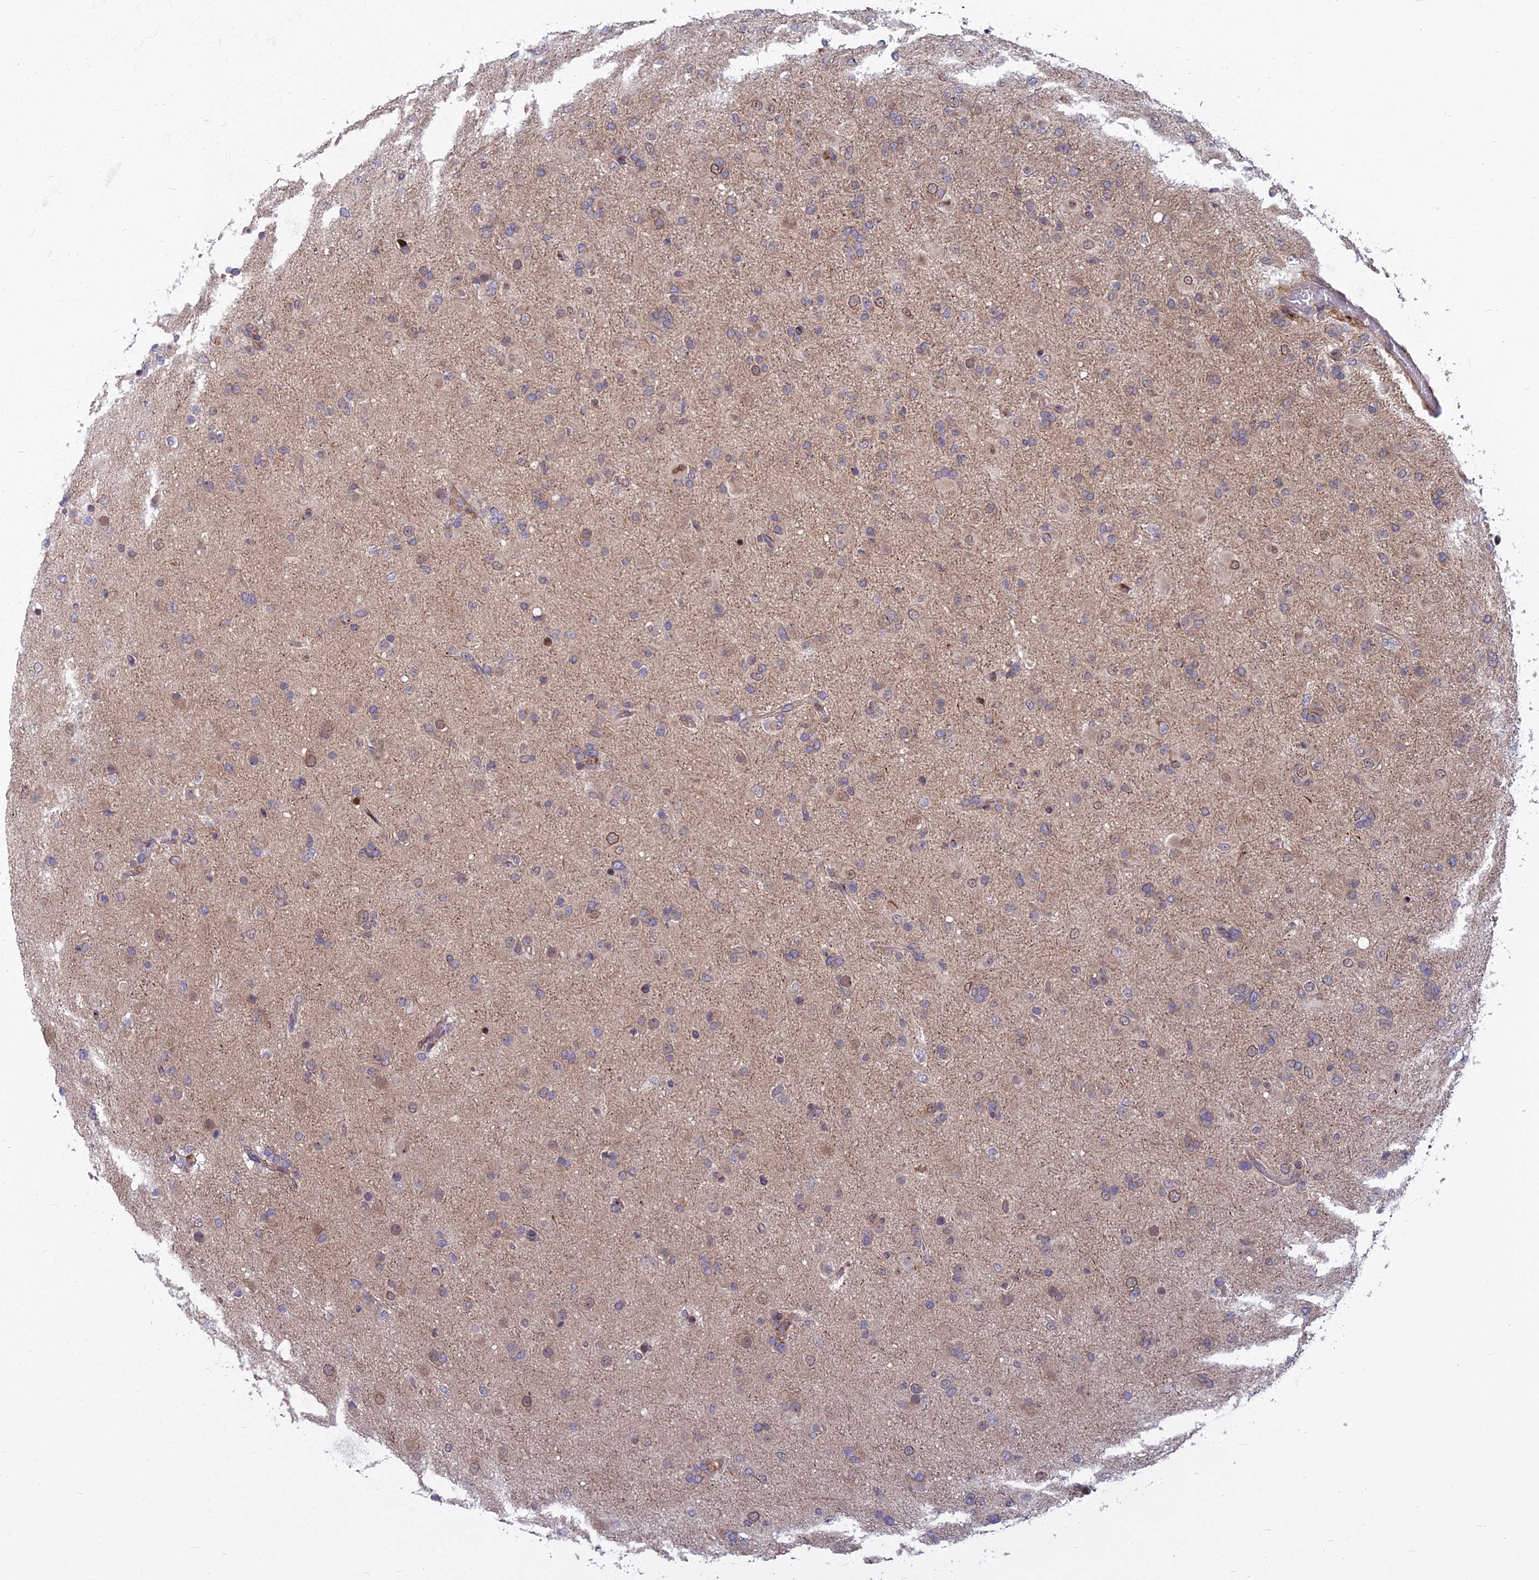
{"staining": {"intensity": "weak", "quantity": "<25%", "location": "cytoplasmic/membranous"}, "tissue": "glioma", "cell_type": "Tumor cells", "image_type": "cancer", "snomed": [{"axis": "morphology", "description": "Glioma, malignant, Low grade"}, {"axis": "topography", "description": "Brain"}], "caption": "This is an IHC micrograph of glioma. There is no staining in tumor cells.", "gene": "COMMD2", "patient": {"sex": "male", "age": 65}}